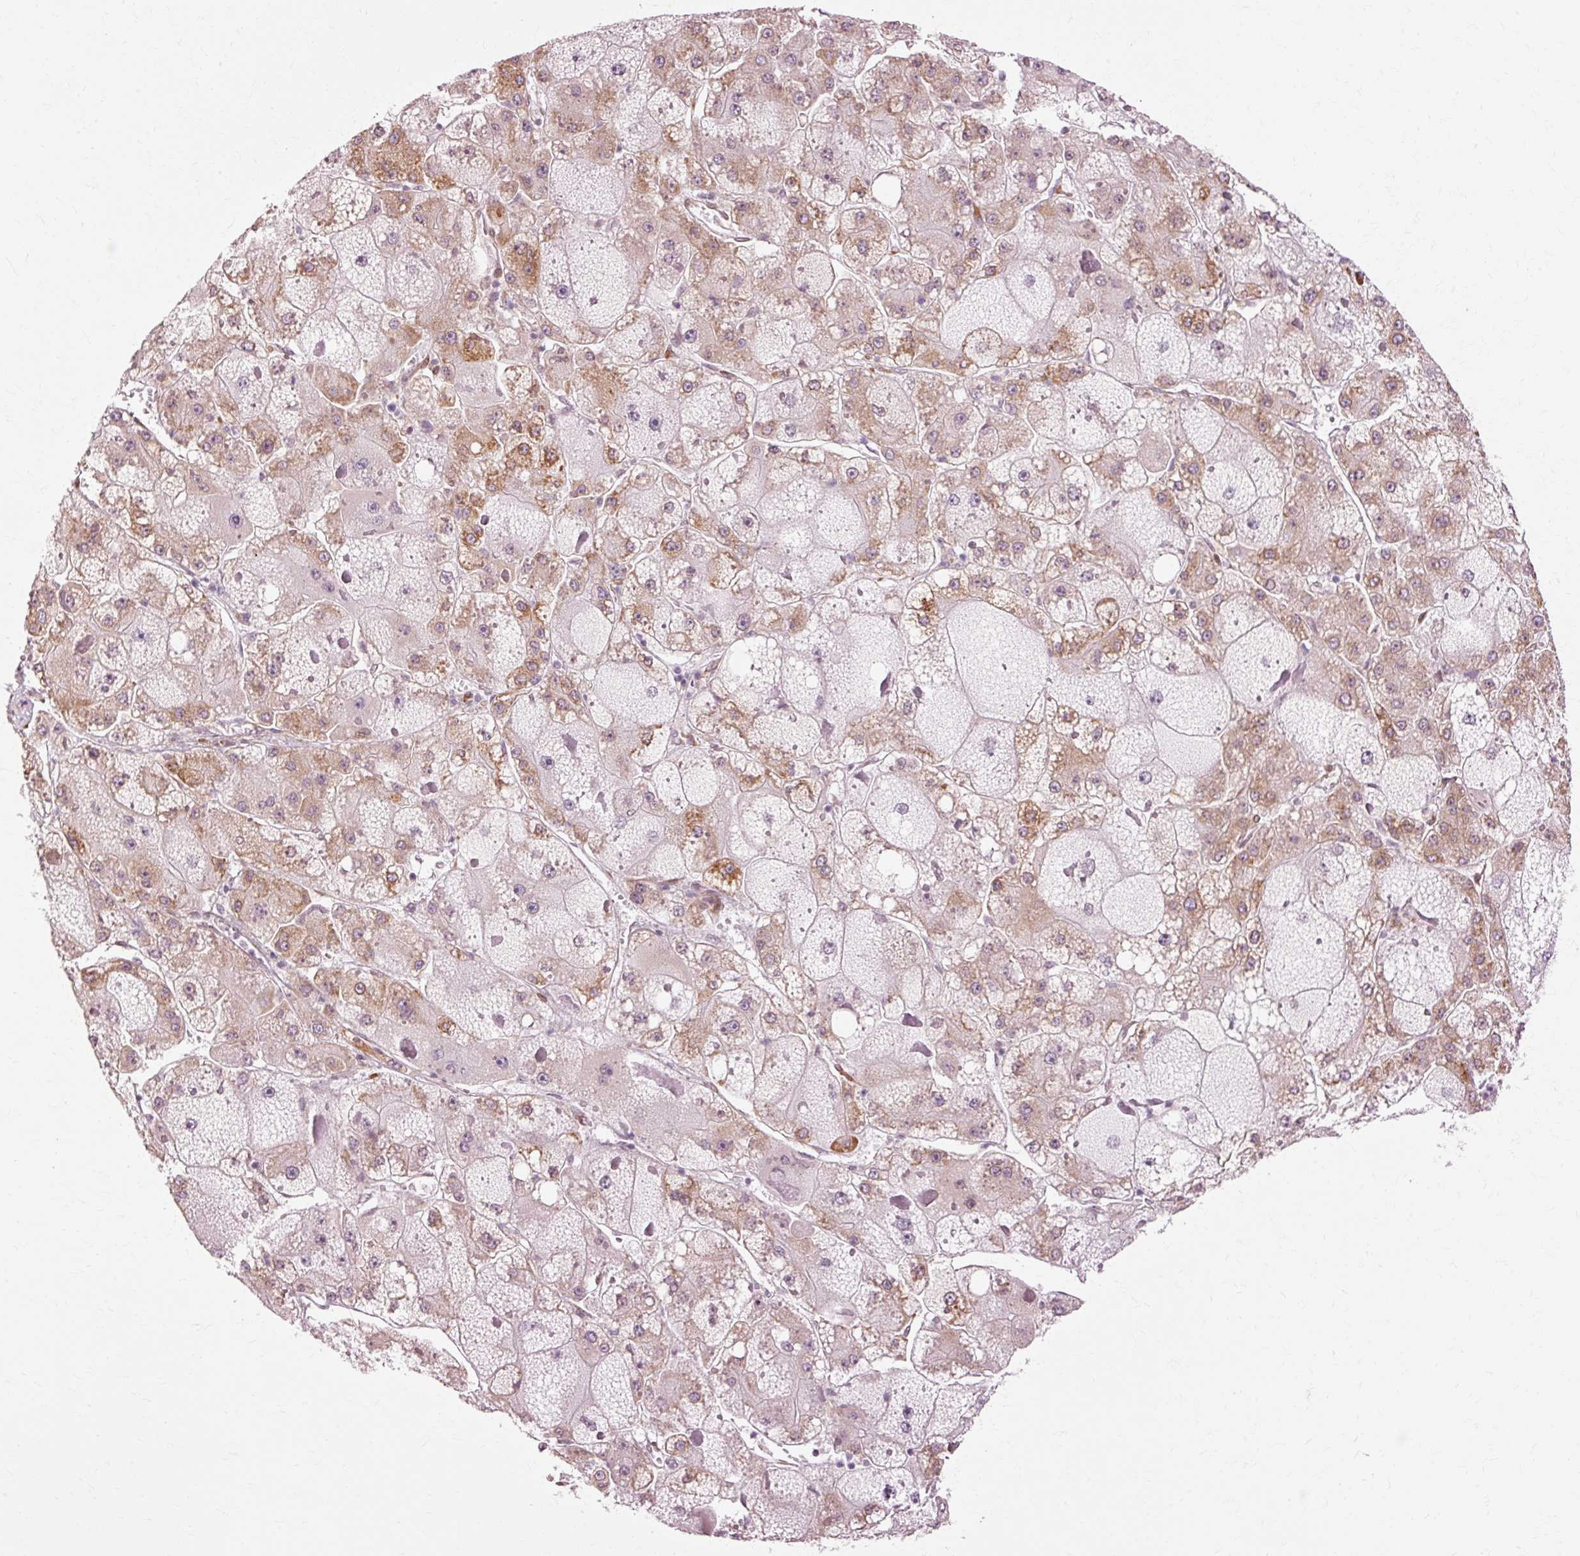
{"staining": {"intensity": "moderate", "quantity": "25%-75%", "location": "cytoplasmic/membranous"}, "tissue": "liver cancer", "cell_type": "Tumor cells", "image_type": "cancer", "snomed": [{"axis": "morphology", "description": "Carcinoma, Hepatocellular, NOS"}, {"axis": "topography", "description": "Liver"}], "caption": "IHC (DAB) staining of liver cancer (hepatocellular carcinoma) reveals moderate cytoplasmic/membranous protein expression in about 25%-75% of tumor cells.", "gene": "RGPD5", "patient": {"sex": "female", "age": 73}}